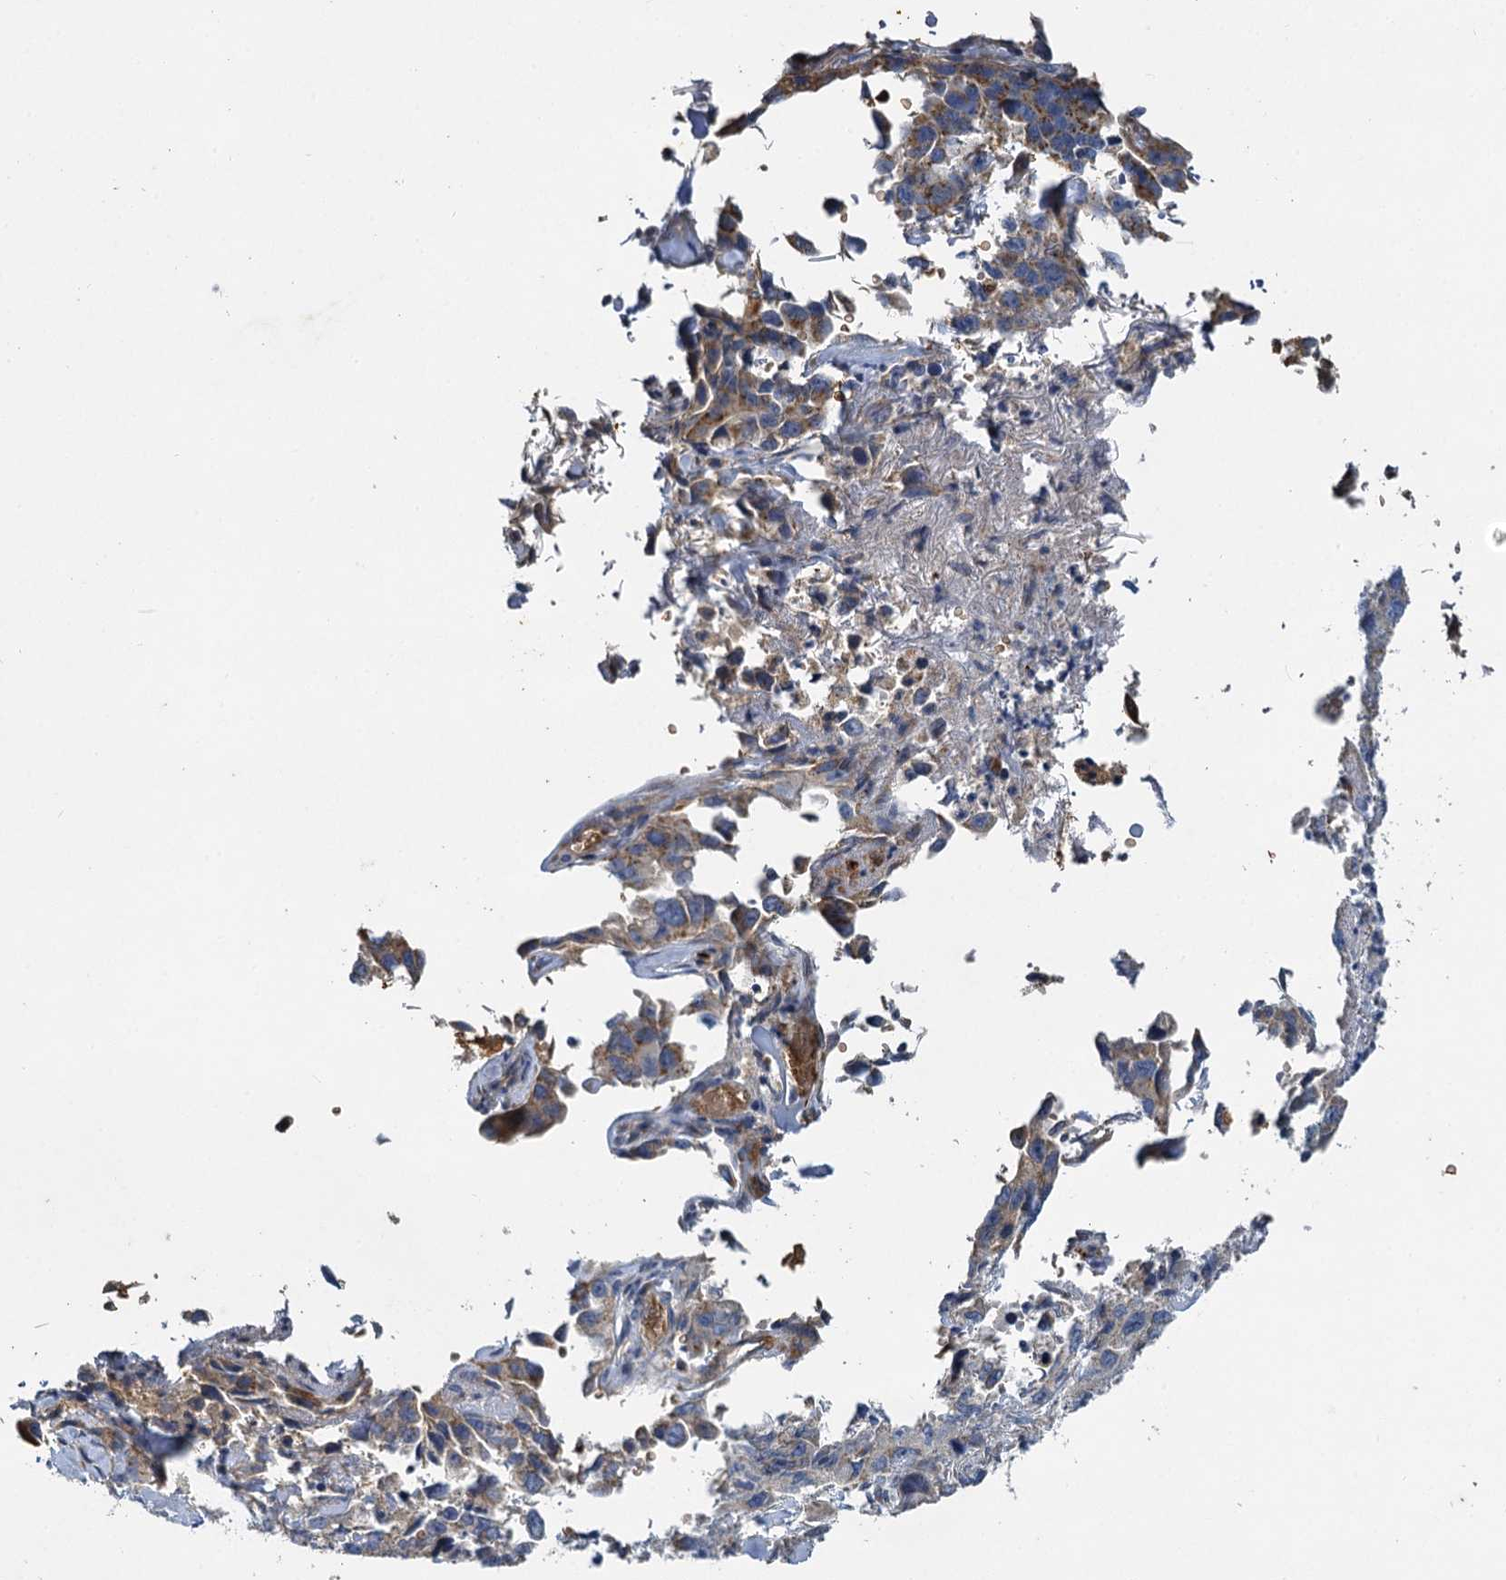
{"staining": {"intensity": "moderate", "quantity": "<25%", "location": "cytoplasmic/membranous"}, "tissue": "lung cancer", "cell_type": "Tumor cells", "image_type": "cancer", "snomed": [{"axis": "morphology", "description": "Adenocarcinoma, NOS"}, {"axis": "topography", "description": "Lung"}], "caption": "High-power microscopy captured an IHC histopathology image of adenocarcinoma (lung), revealing moderate cytoplasmic/membranous positivity in approximately <25% of tumor cells.", "gene": "BCS1L", "patient": {"sex": "female", "age": 51}}